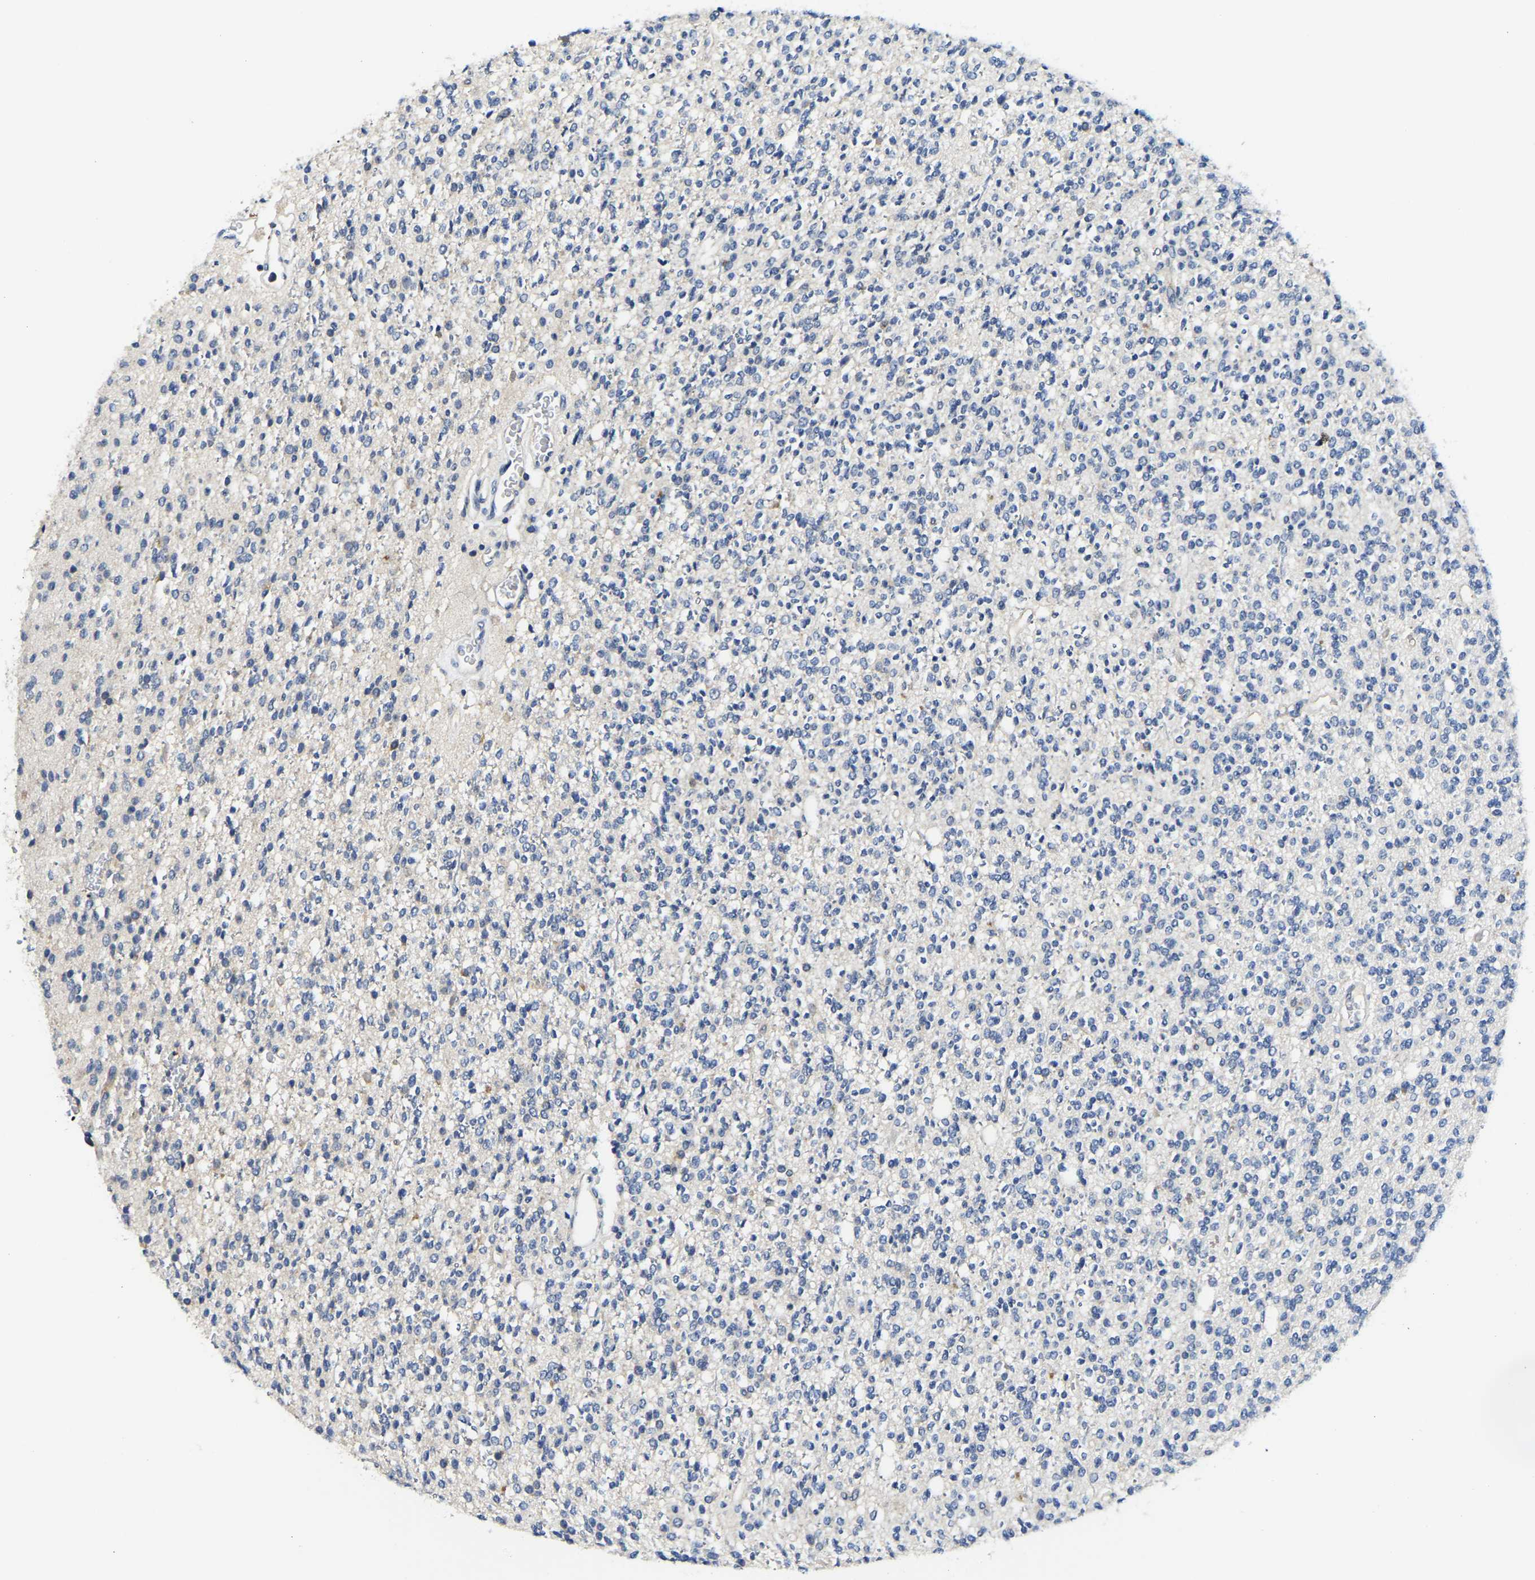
{"staining": {"intensity": "negative", "quantity": "none", "location": "none"}, "tissue": "glioma", "cell_type": "Tumor cells", "image_type": "cancer", "snomed": [{"axis": "morphology", "description": "Glioma, malignant, High grade"}, {"axis": "topography", "description": "Brain"}], "caption": "This histopathology image is of glioma stained with IHC to label a protein in brown with the nuclei are counter-stained blue. There is no staining in tumor cells.", "gene": "ITGA2", "patient": {"sex": "male", "age": 34}}